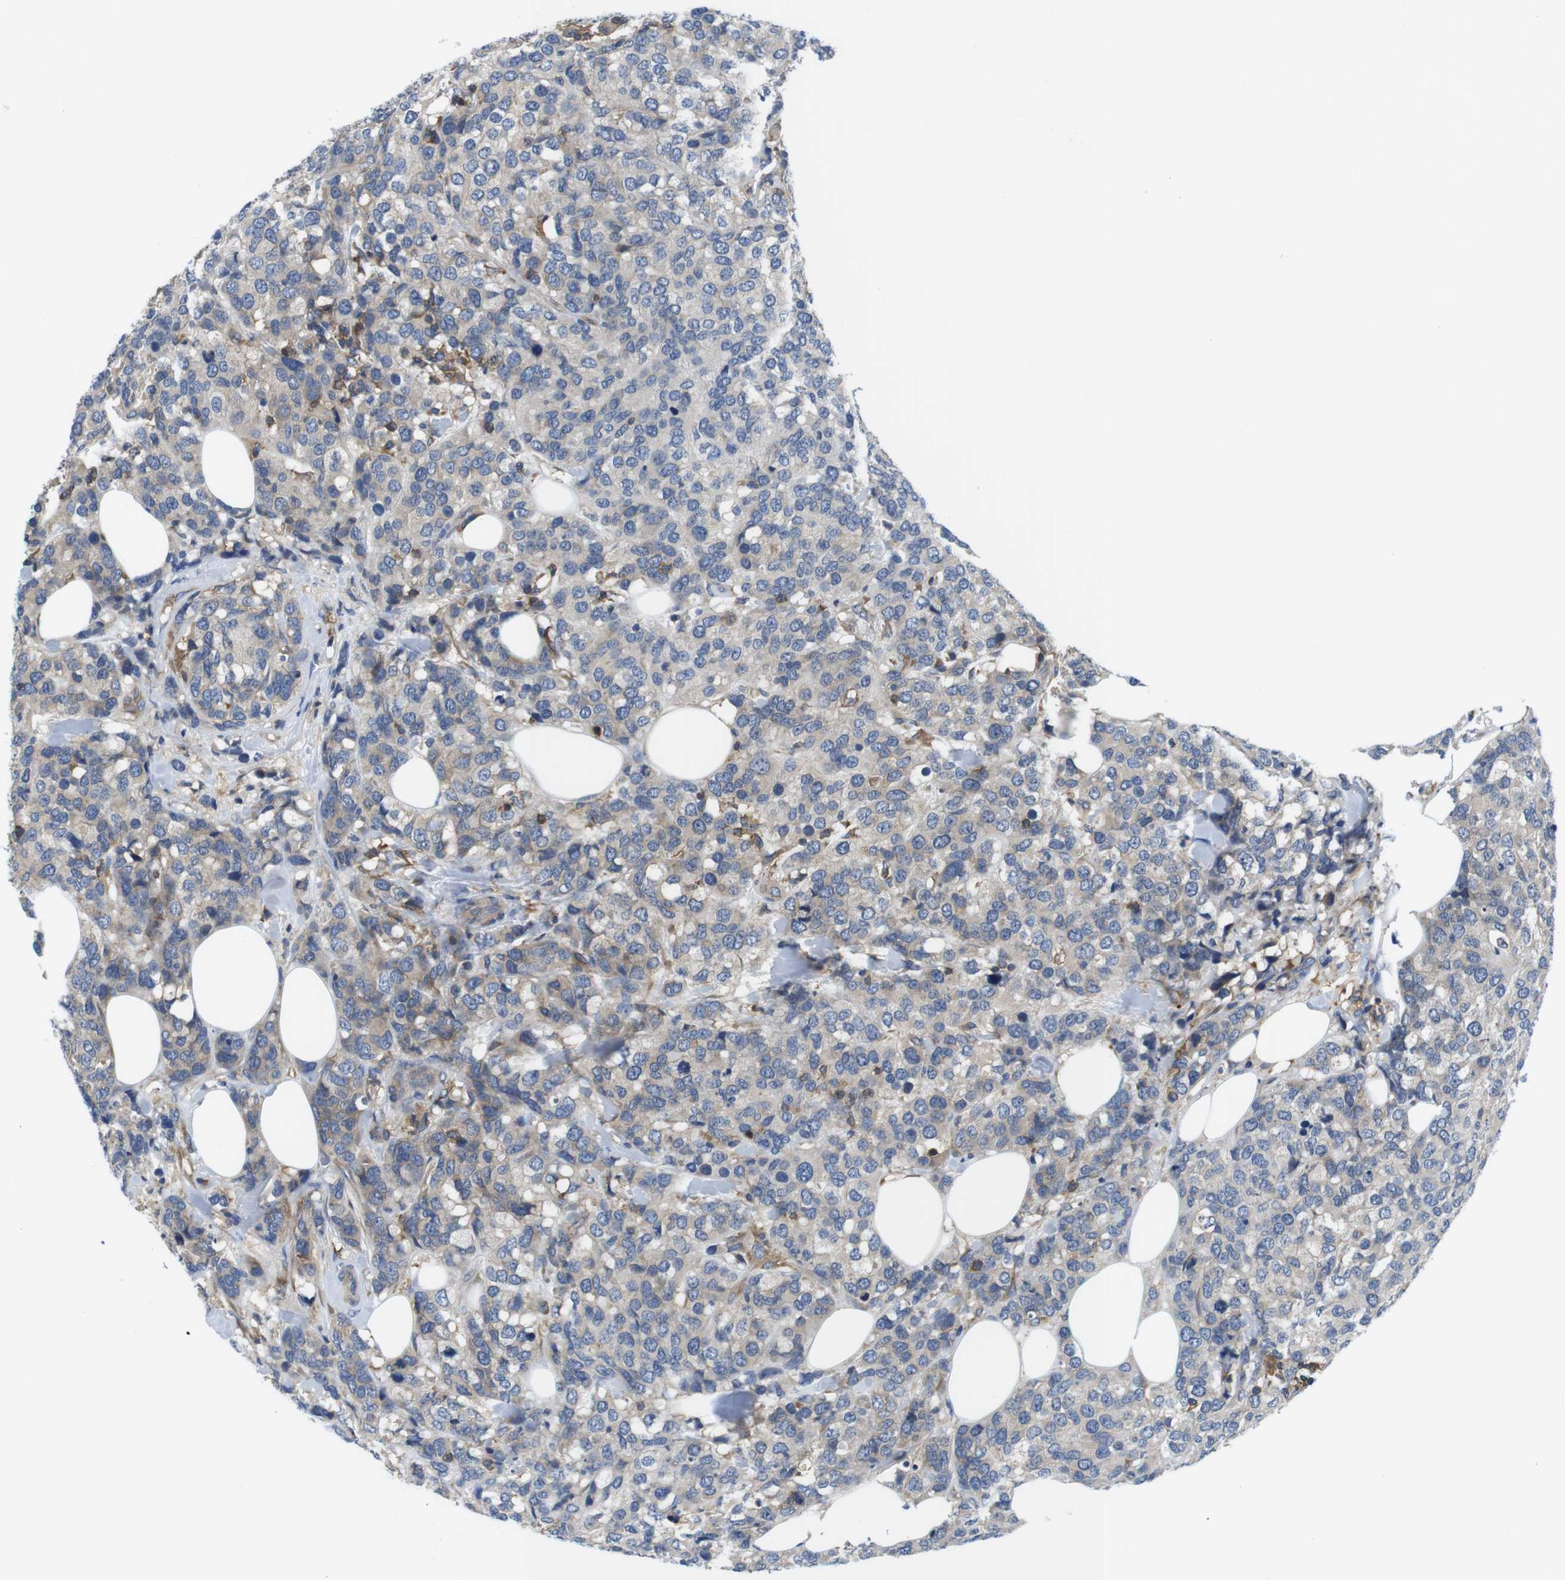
{"staining": {"intensity": "weak", "quantity": "<25%", "location": "cytoplasmic/membranous"}, "tissue": "breast cancer", "cell_type": "Tumor cells", "image_type": "cancer", "snomed": [{"axis": "morphology", "description": "Lobular carcinoma"}, {"axis": "topography", "description": "Breast"}], "caption": "The histopathology image demonstrates no staining of tumor cells in breast cancer.", "gene": "HERPUD2", "patient": {"sex": "female", "age": 59}}